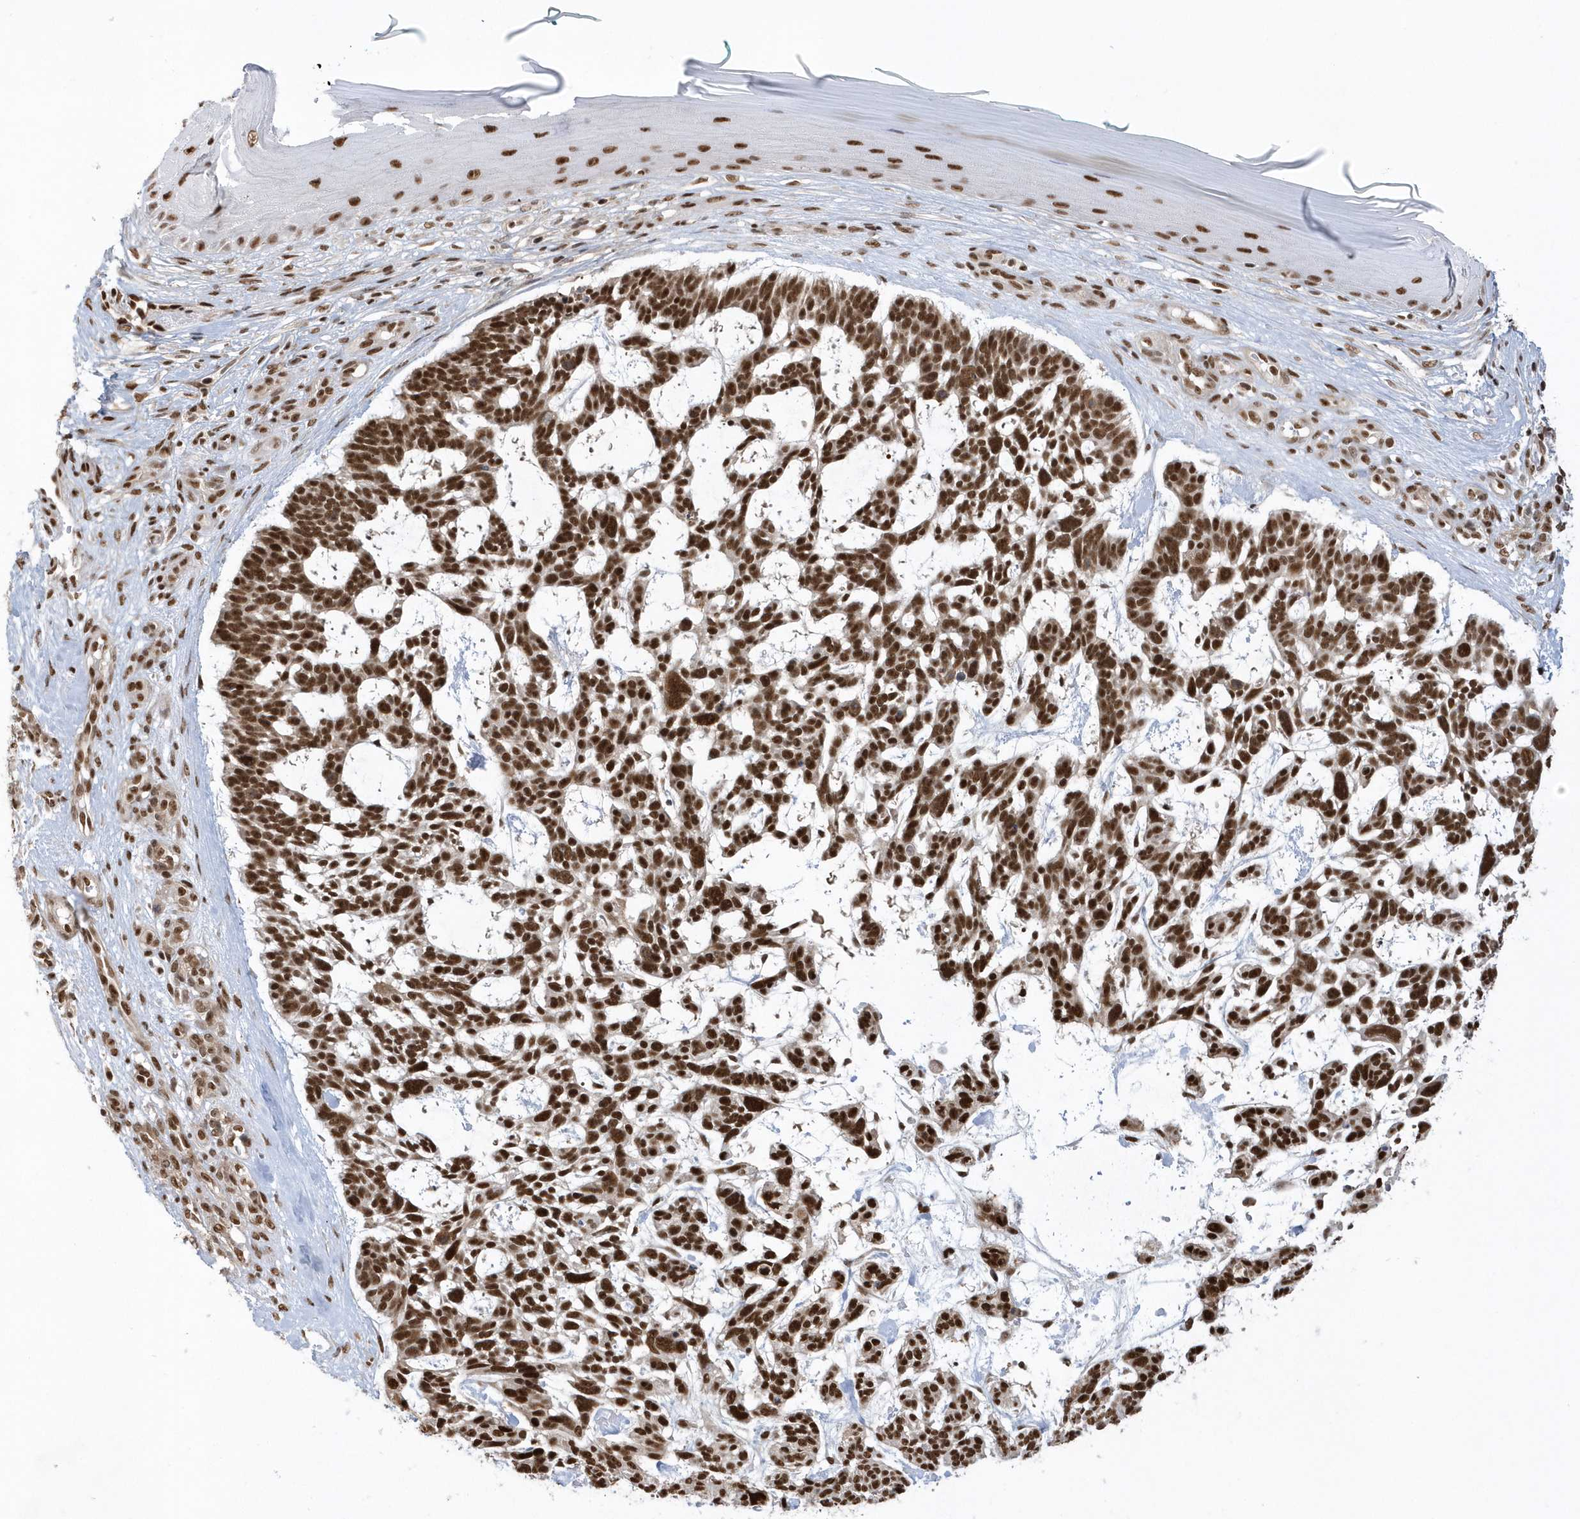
{"staining": {"intensity": "strong", "quantity": ">75%", "location": "nuclear"}, "tissue": "skin cancer", "cell_type": "Tumor cells", "image_type": "cancer", "snomed": [{"axis": "morphology", "description": "Basal cell carcinoma"}, {"axis": "topography", "description": "Skin"}], "caption": "Strong nuclear positivity is present in approximately >75% of tumor cells in basal cell carcinoma (skin).", "gene": "SEPHS1", "patient": {"sex": "male", "age": 88}}